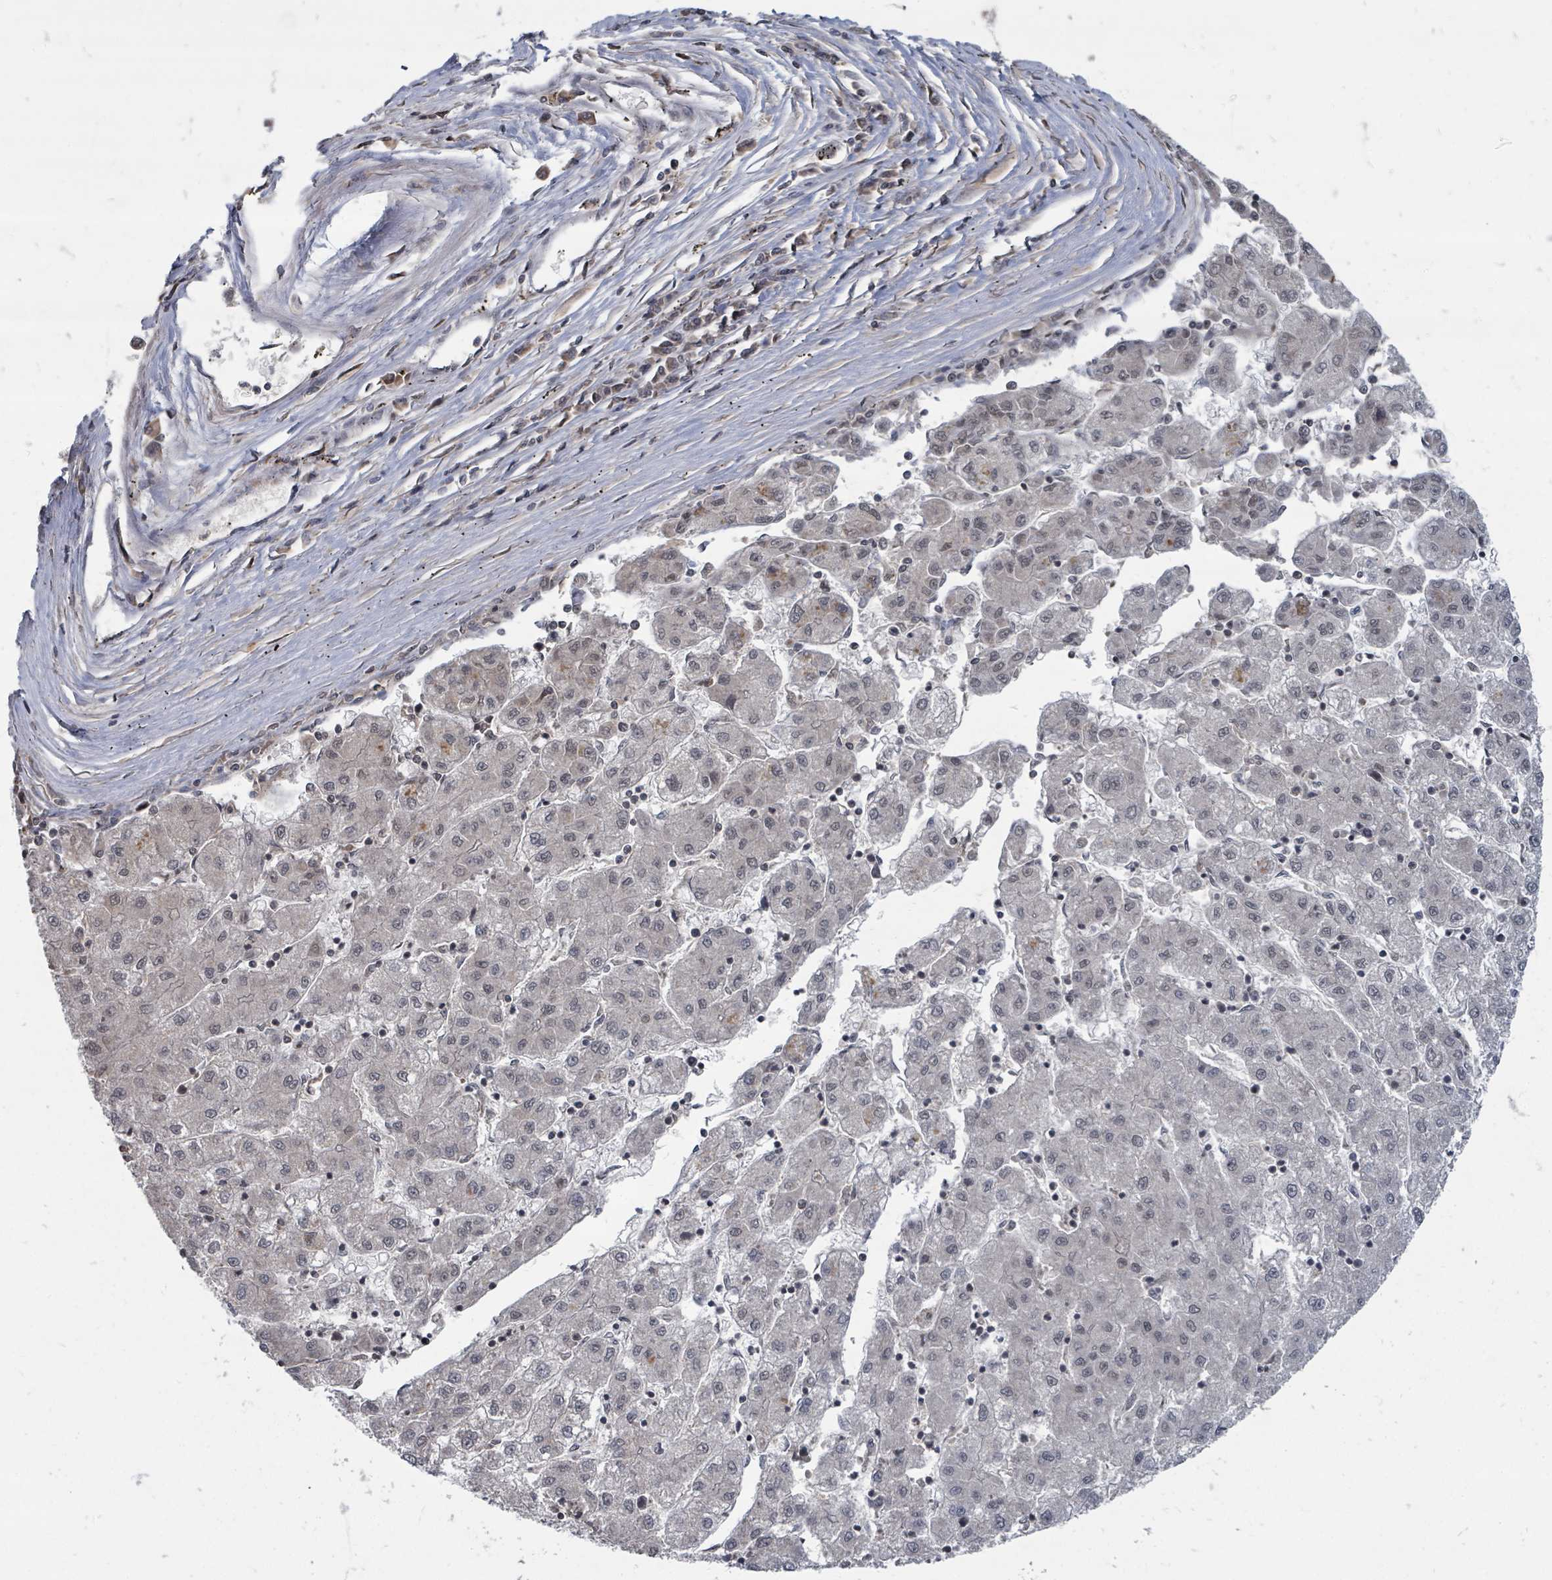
{"staining": {"intensity": "negative", "quantity": "none", "location": "none"}, "tissue": "liver cancer", "cell_type": "Tumor cells", "image_type": "cancer", "snomed": [{"axis": "morphology", "description": "Carcinoma, Hepatocellular, NOS"}, {"axis": "topography", "description": "Liver"}], "caption": "Immunohistochemistry (IHC) histopathology image of neoplastic tissue: human liver cancer (hepatocellular carcinoma) stained with DAB demonstrates no significant protein expression in tumor cells.", "gene": "MAGOHB", "patient": {"sex": "male", "age": 72}}